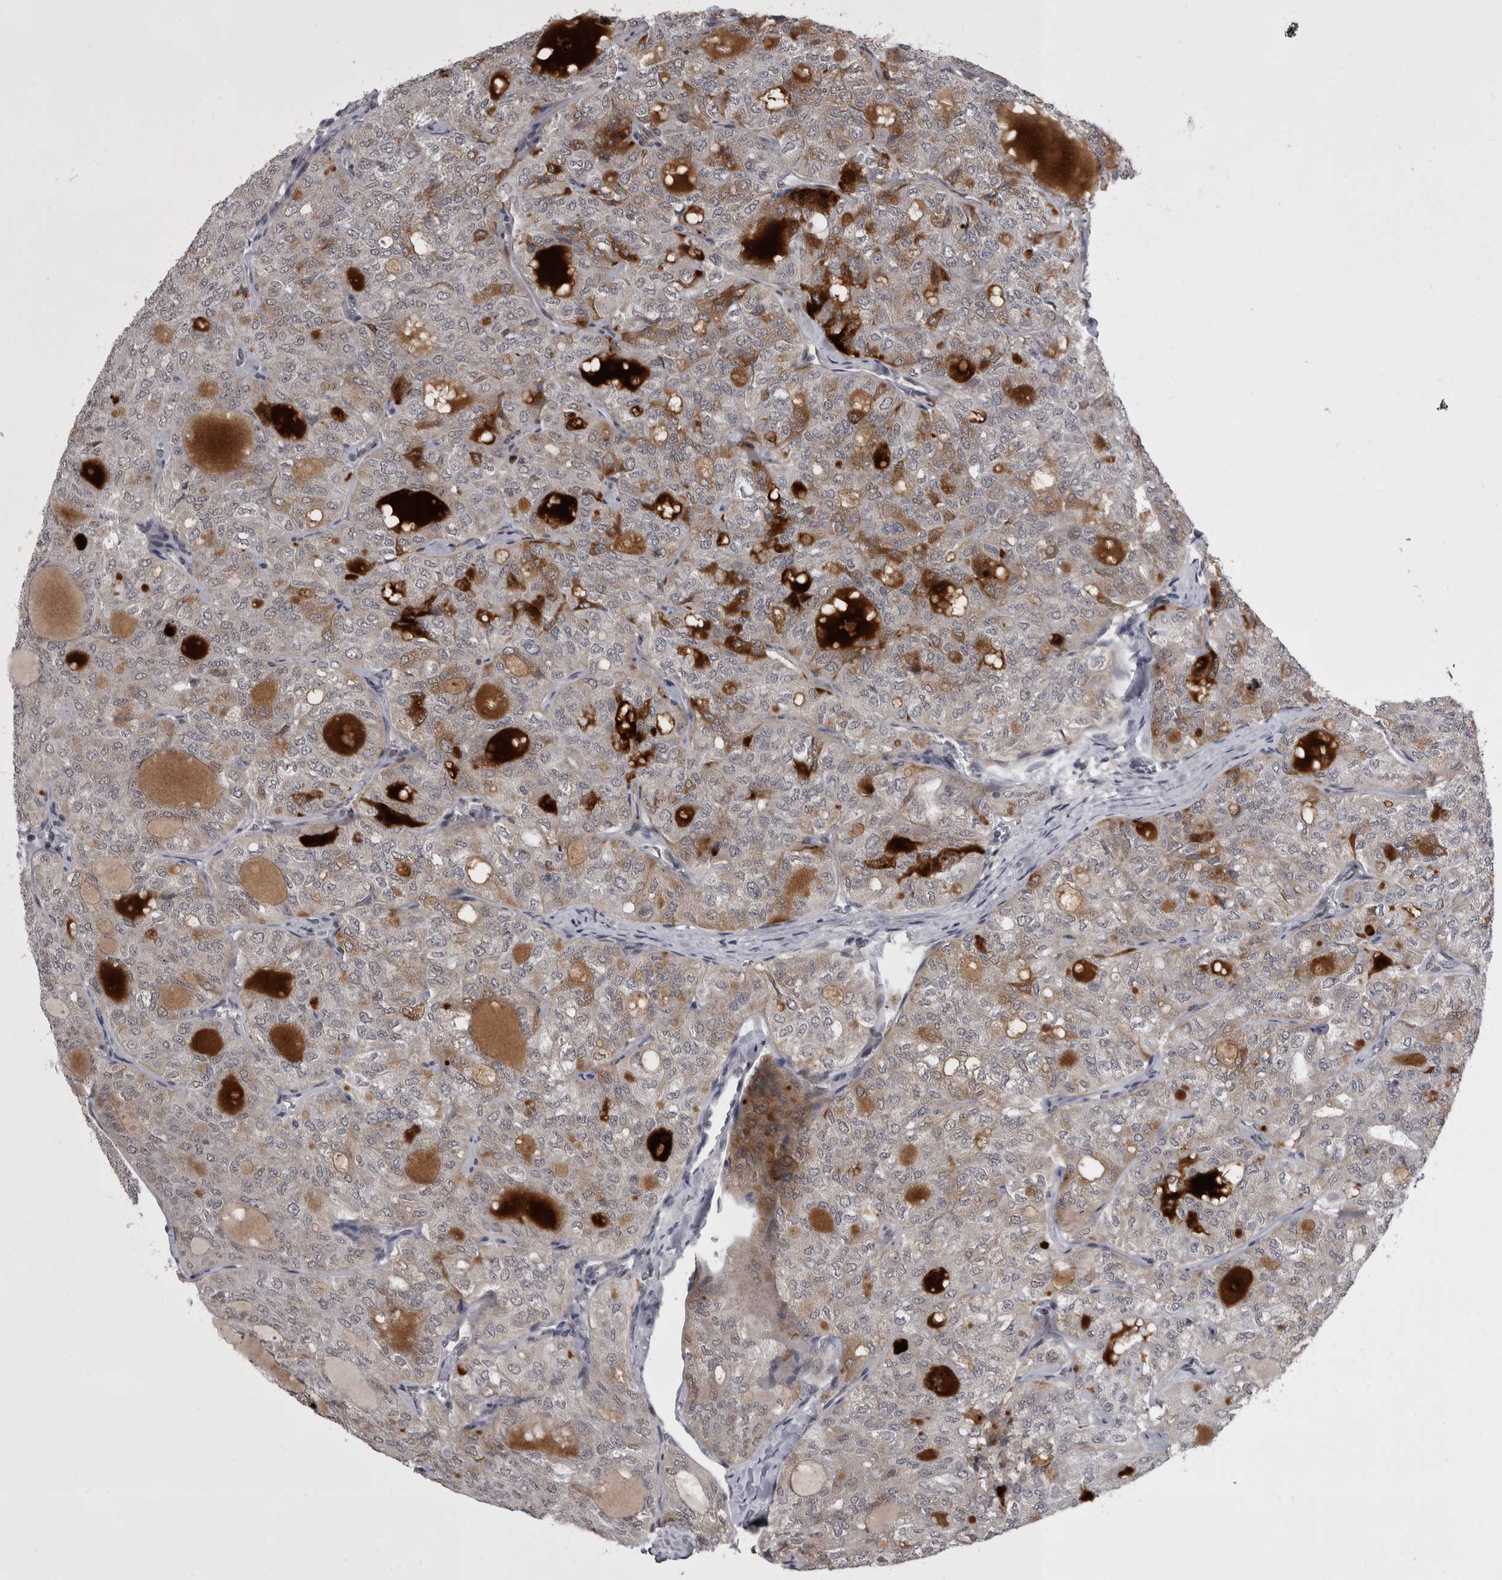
{"staining": {"intensity": "weak", "quantity": "25%-75%", "location": "cytoplasmic/membranous"}, "tissue": "thyroid cancer", "cell_type": "Tumor cells", "image_type": "cancer", "snomed": [{"axis": "morphology", "description": "Follicular adenoma carcinoma, NOS"}, {"axis": "topography", "description": "Thyroid gland"}], "caption": "Protein expression analysis of human thyroid cancer (follicular adenoma carcinoma) reveals weak cytoplasmic/membranous staining in approximately 25%-75% of tumor cells.", "gene": "PRPF3", "patient": {"sex": "male", "age": 75}}